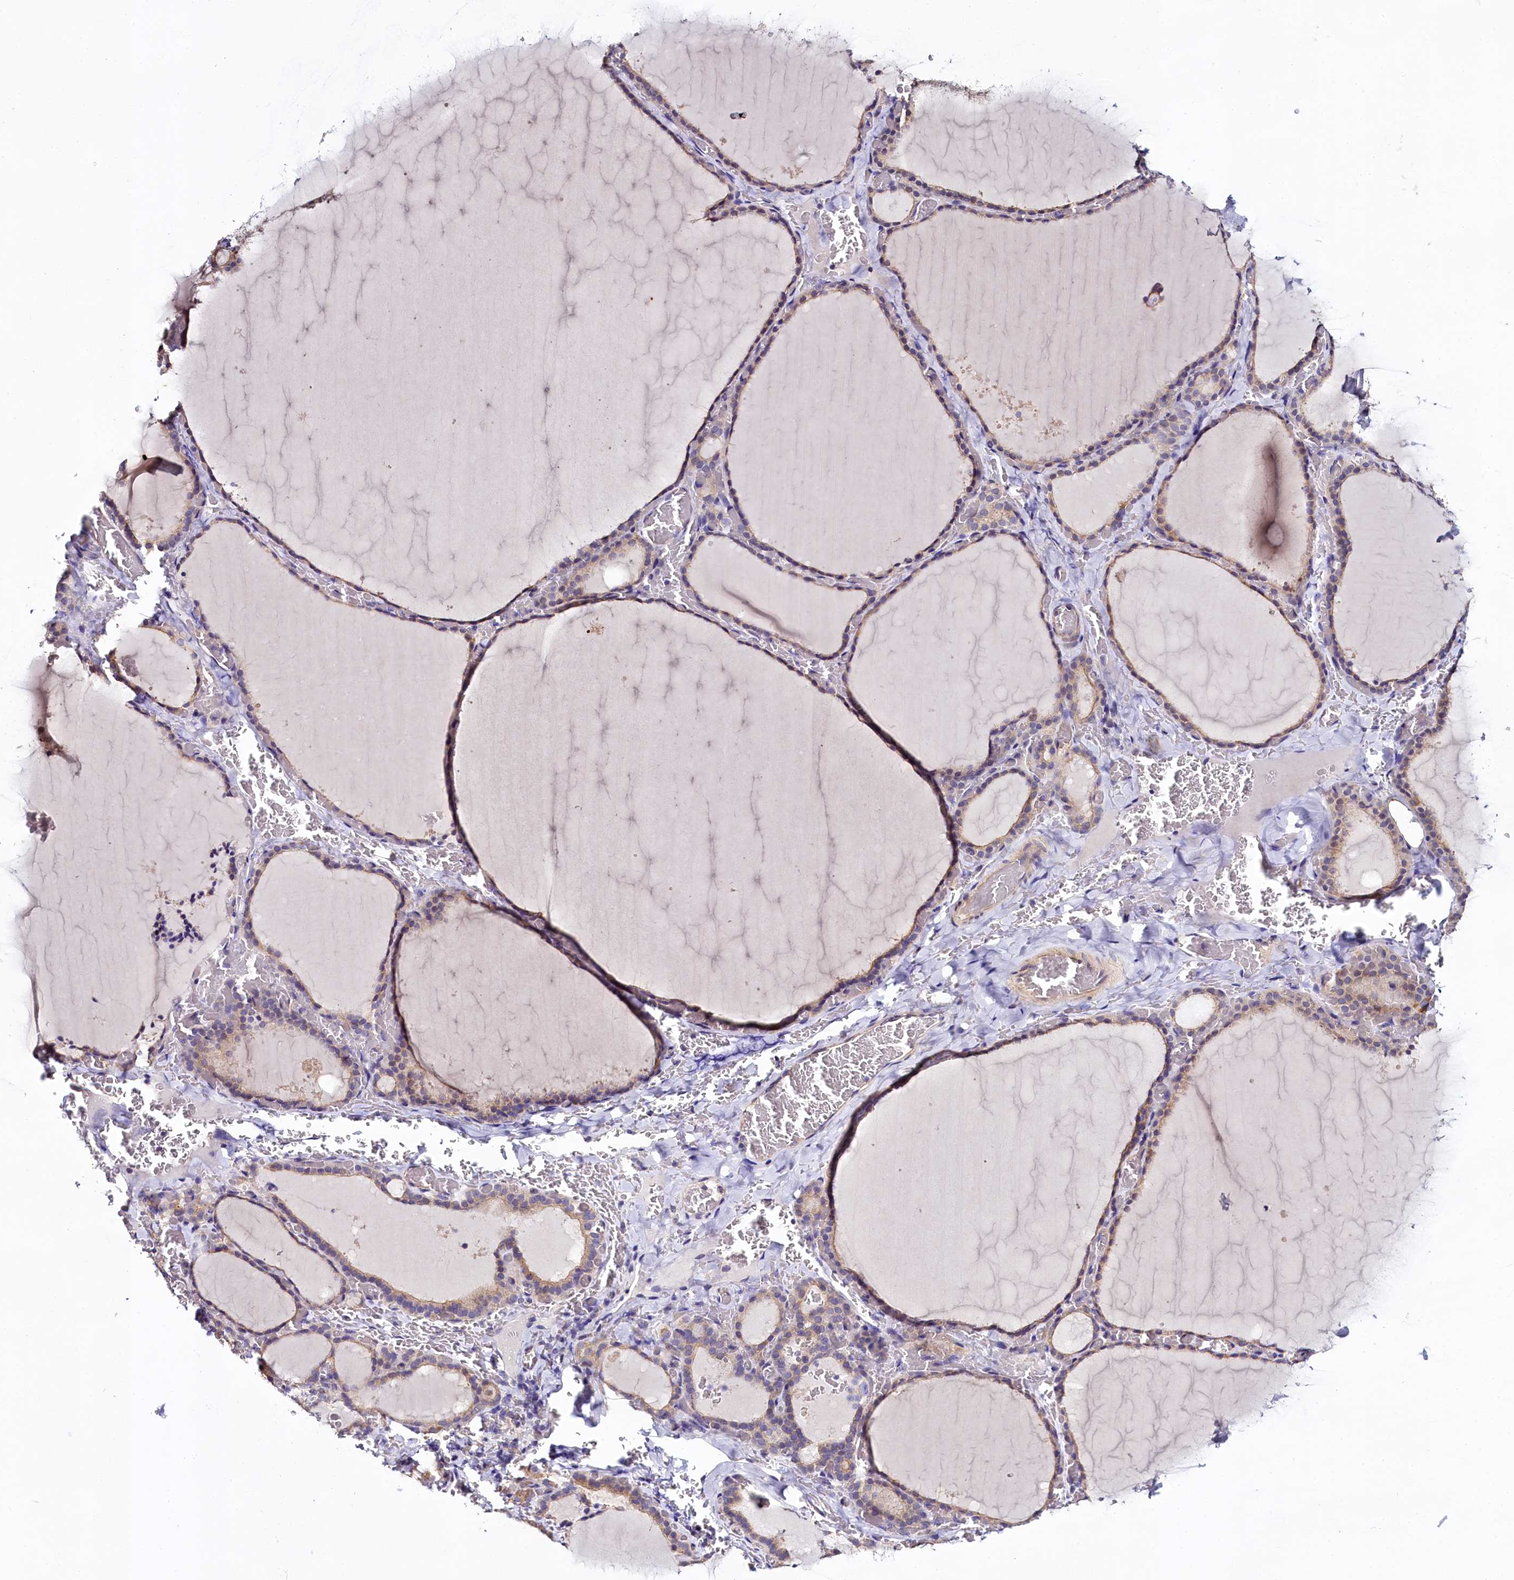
{"staining": {"intensity": "moderate", "quantity": ">75%", "location": "cytoplasmic/membranous"}, "tissue": "thyroid gland", "cell_type": "Glandular cells", "image_type": "normal", "snomed": [{"axis": "morphology", "description": "Normal tissue, NOS"}, {"axis": "topography", "description": "Thyroid gland"}], "caption": "A histopathology image showing moderate cytoplasmic/membranous positivity in about >75% of glandular cells in benign thyroid gland, as visualized by brown immunohistochemical staining.", "gene": "CEP295", "patient": {"sex": "female", "age": 39}}